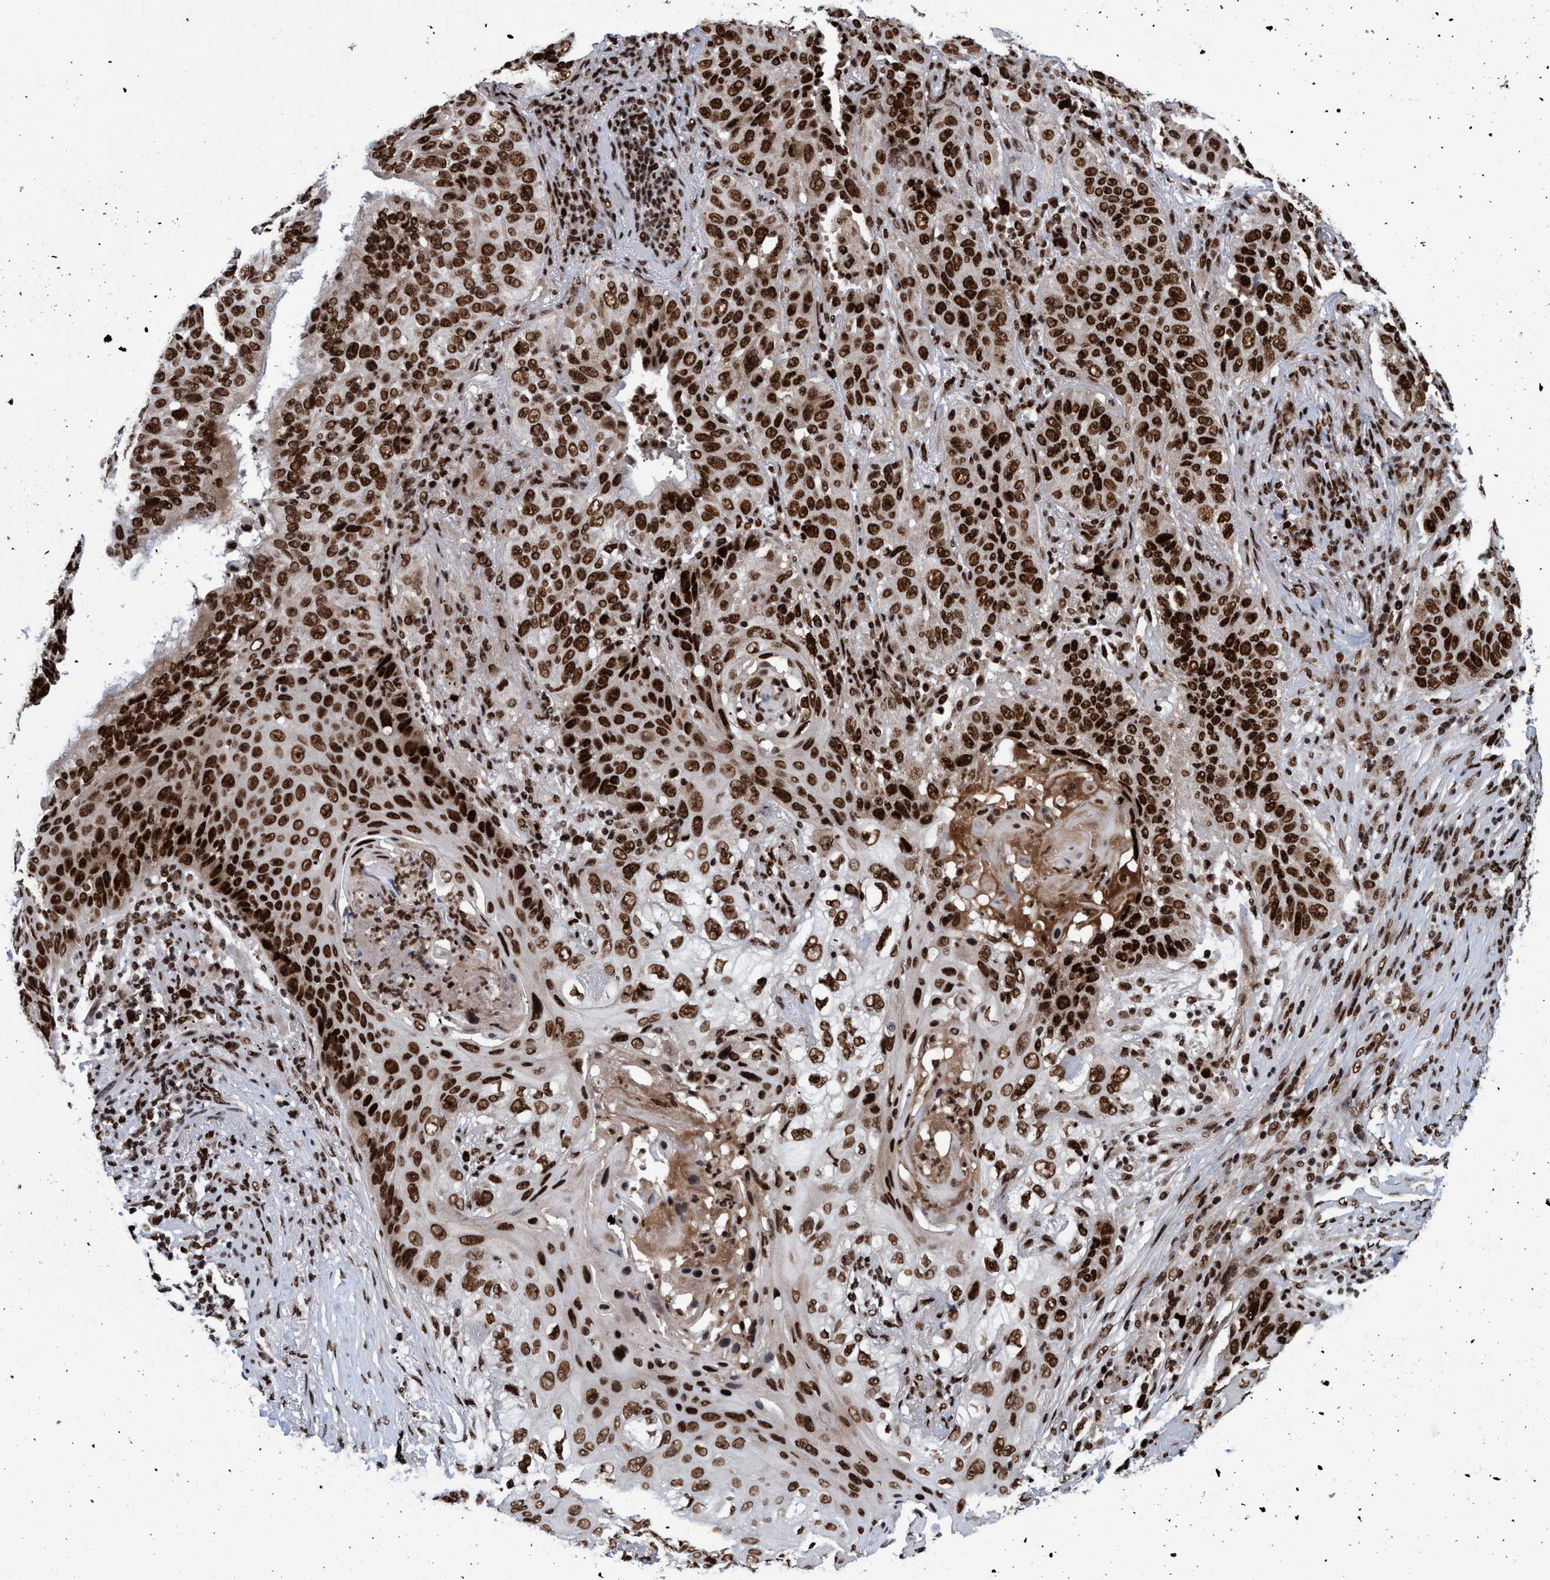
{"staining": {"intensity": "strong", "quantity": ">75%", "location": "nuclear"}, "tissue": "lung cancer", "cell_type": "Tumor cells", "image_type": "cancer", "snomed": [{"axis": "morphology", "description": "Squamous cell carcinoma, NOS"}, {"axis": "topography", "description": "Lung"}], "caption": "Immunohistochemistry image of neoplastic tissue: lung cancer (squamous cell carcinoma) stained using immunohistochemistry displays high levels of strong protein expression localized specifically in the nuclear of tumor cells, appearing as a nuclear brown color.", "gene": "TOPBP1", "patient": {"sex": "female", "age": 67}}